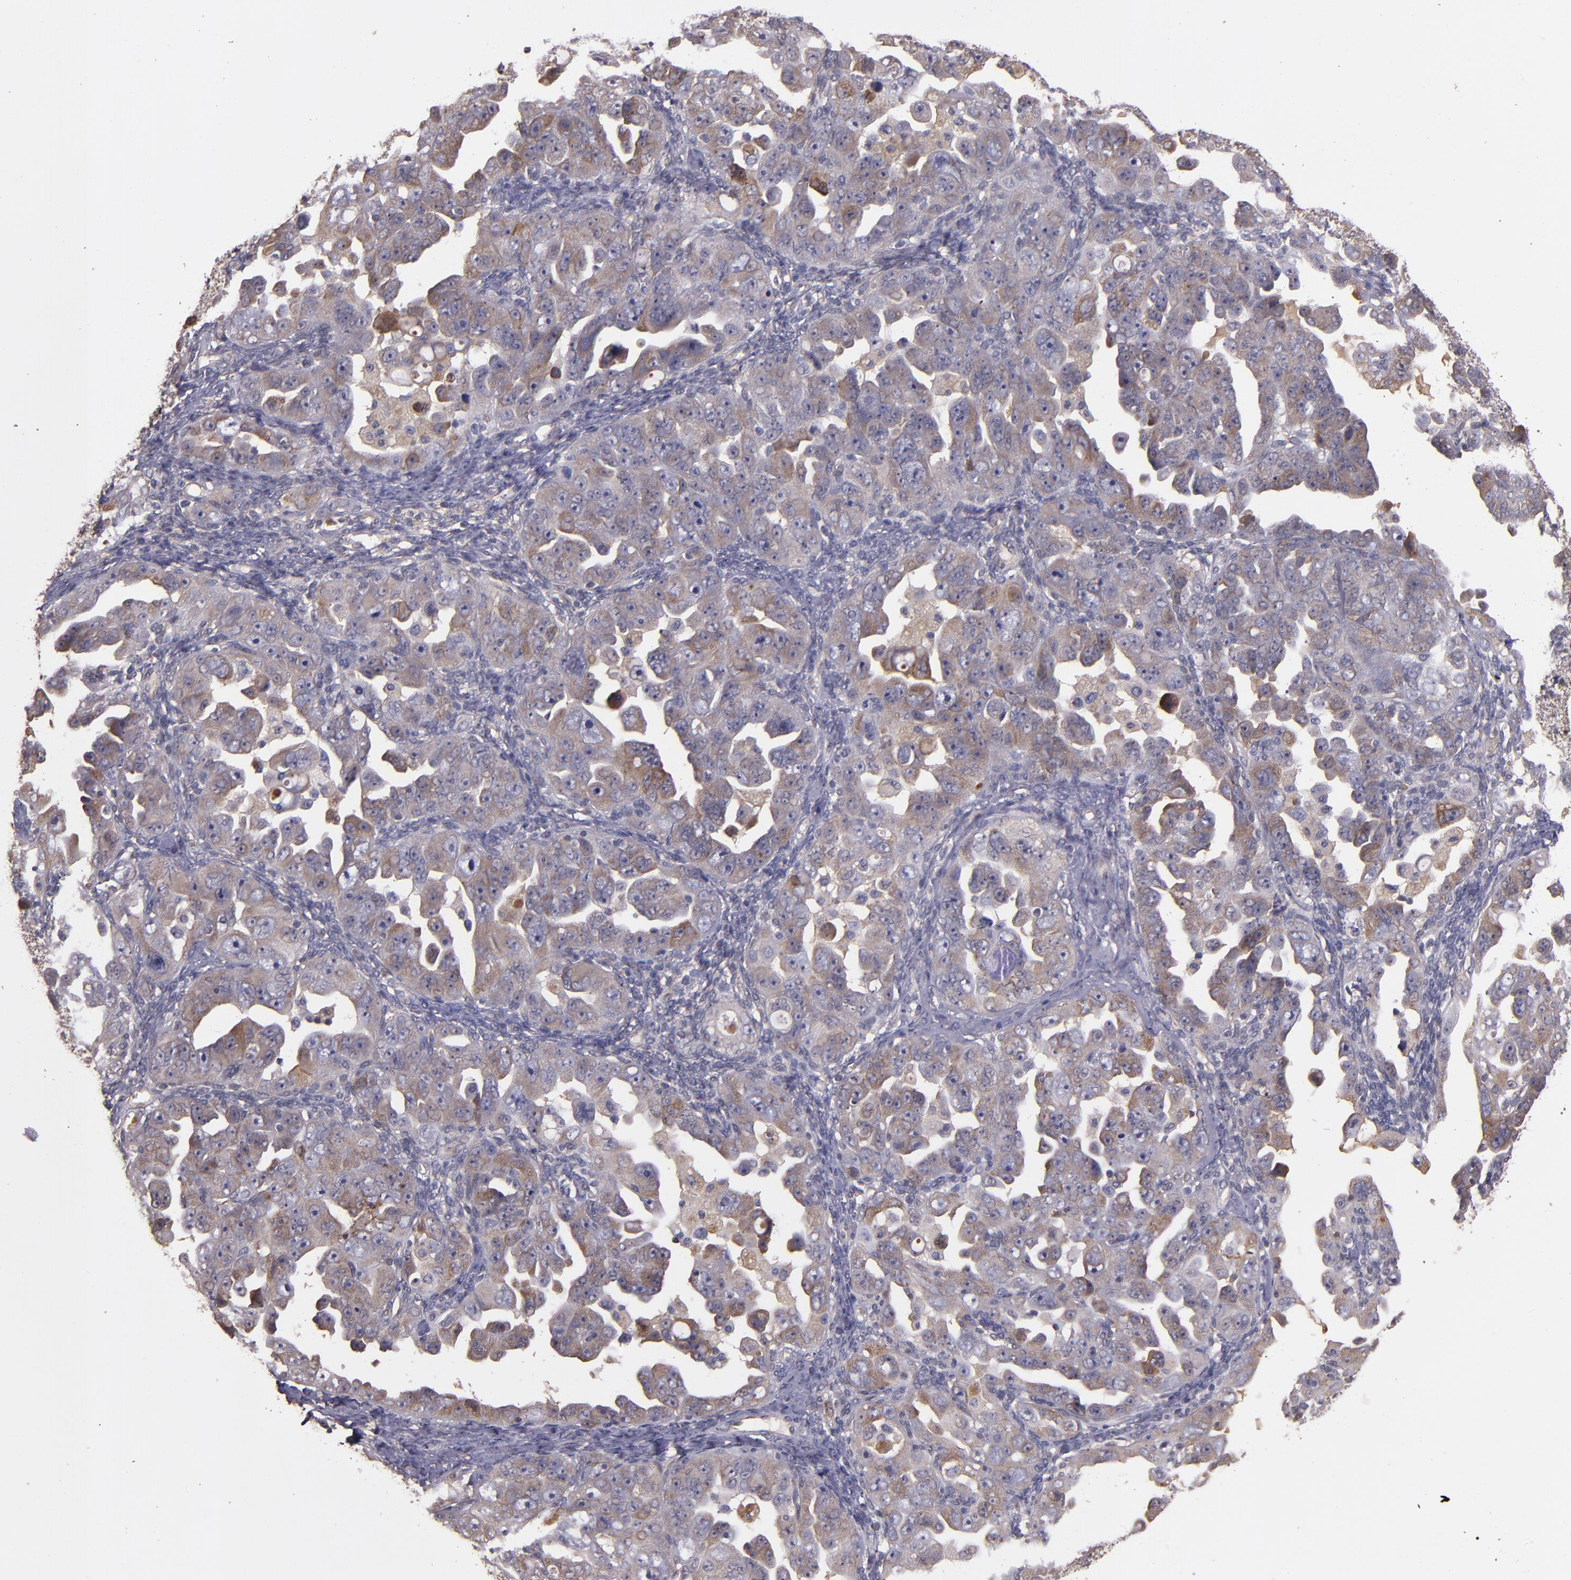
{"staining": {"intensity": "moderate", "quantity": "25%-75%", "location": "cytoplasmic/membranous"}, "tissue": "ovarian cancer", "cell_type": "Tumor cells", "image_type": "cancer", "snomed": [{"axis": "morphology", "description": "Cystadenocarcinoma, serous, NOS"}, {"axis": "topography", "description": "Ovary"}], "caption": "Ovarian cancer (serous cystadenocarcinoma) was stained to show a protein in brown. There is medium levels of moderate cytoplasmic/membranous staining in approximately 25%-75% of tumor cells. The staining was performed using DAB (3,3'-diaminobenzidine) to visualize the protein expression in brown, while the nuclei were stained in blue with hematoxylin (Magnification: 20x).", "gene": "PRAF2", "patient": {"sex": "female", "age": 66}}